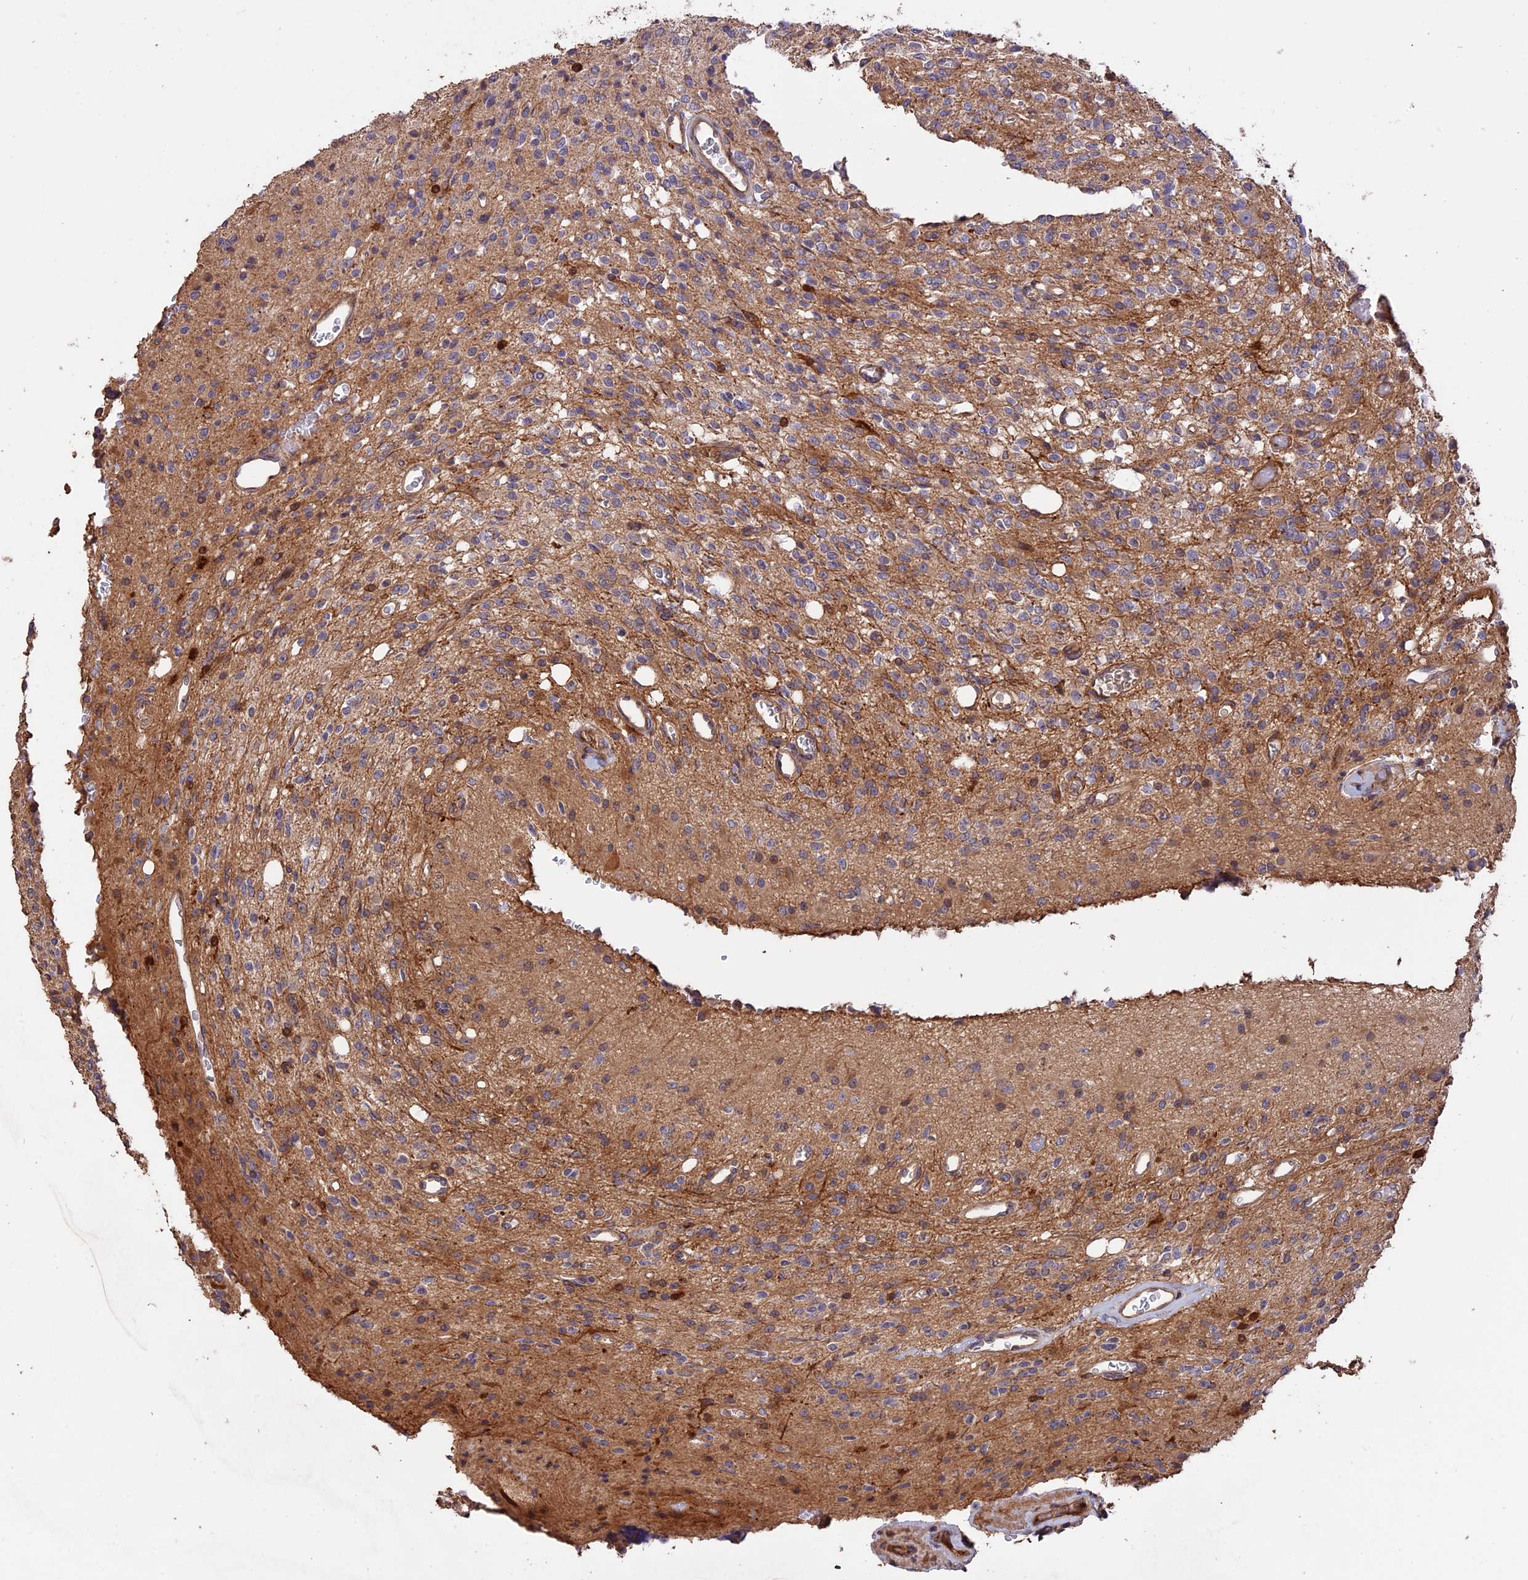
{"staining": {"intensity": "negative", "quantity": "none", "location": "none"}, "tissue": "glioma", "cell_type": "Tumor cells", "image_type": "cancer", "snomed": [{"axis": "morphology", "description": "Glioma, malignant, High grade"}, {"axis": "topography", "description": "Brain"}], "caption": "Immunohistochemical staining of glioma exhibits no significant positivity in tumor cells. (Stains: DAB (3,3'-diaminobenzidine) IHC with hematoxylin counter stain, Microscopy: brightfield microscopy at high magnification).", "gene": "RASAL1", "patient": {"sex": "male", "age": 34}}